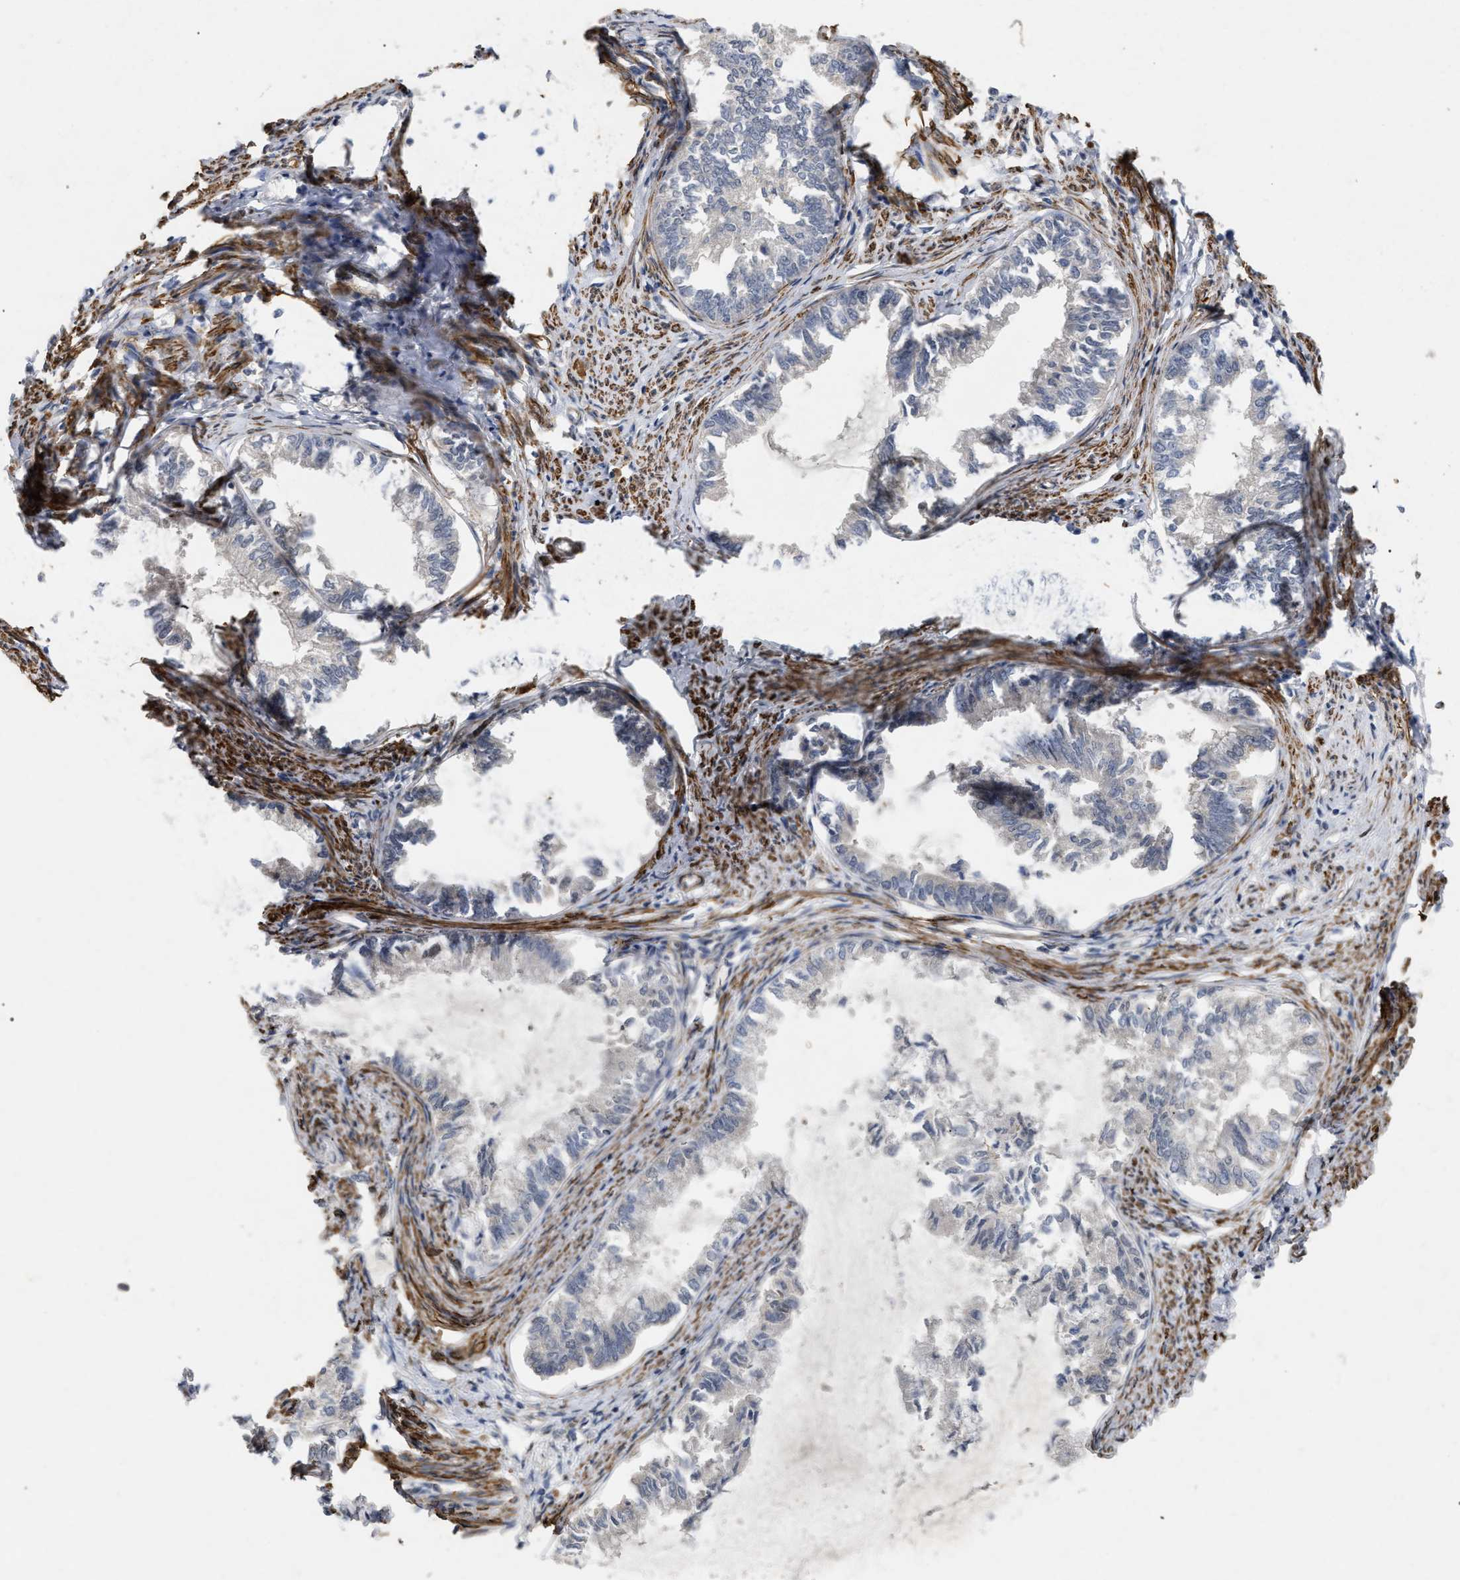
{"staining": {"intensity": "negative", "quantity": "none", "location": "none"}, "tissue": "endometrial cancer", "cell_type": "Tumor cells", "image_type": "cancer", "snomed": [{"axis": "morphology", "description": "Adenocarcinoma, NOS"}, {"axis": "topography", "description": "Endometrium"}], "caption": "Tumor cells are negative for brown protein staining in adenocarcinoma (endometrial).", "gene": "ST6GALNAC6", "patient": {"sex": "female", "age": 86}}